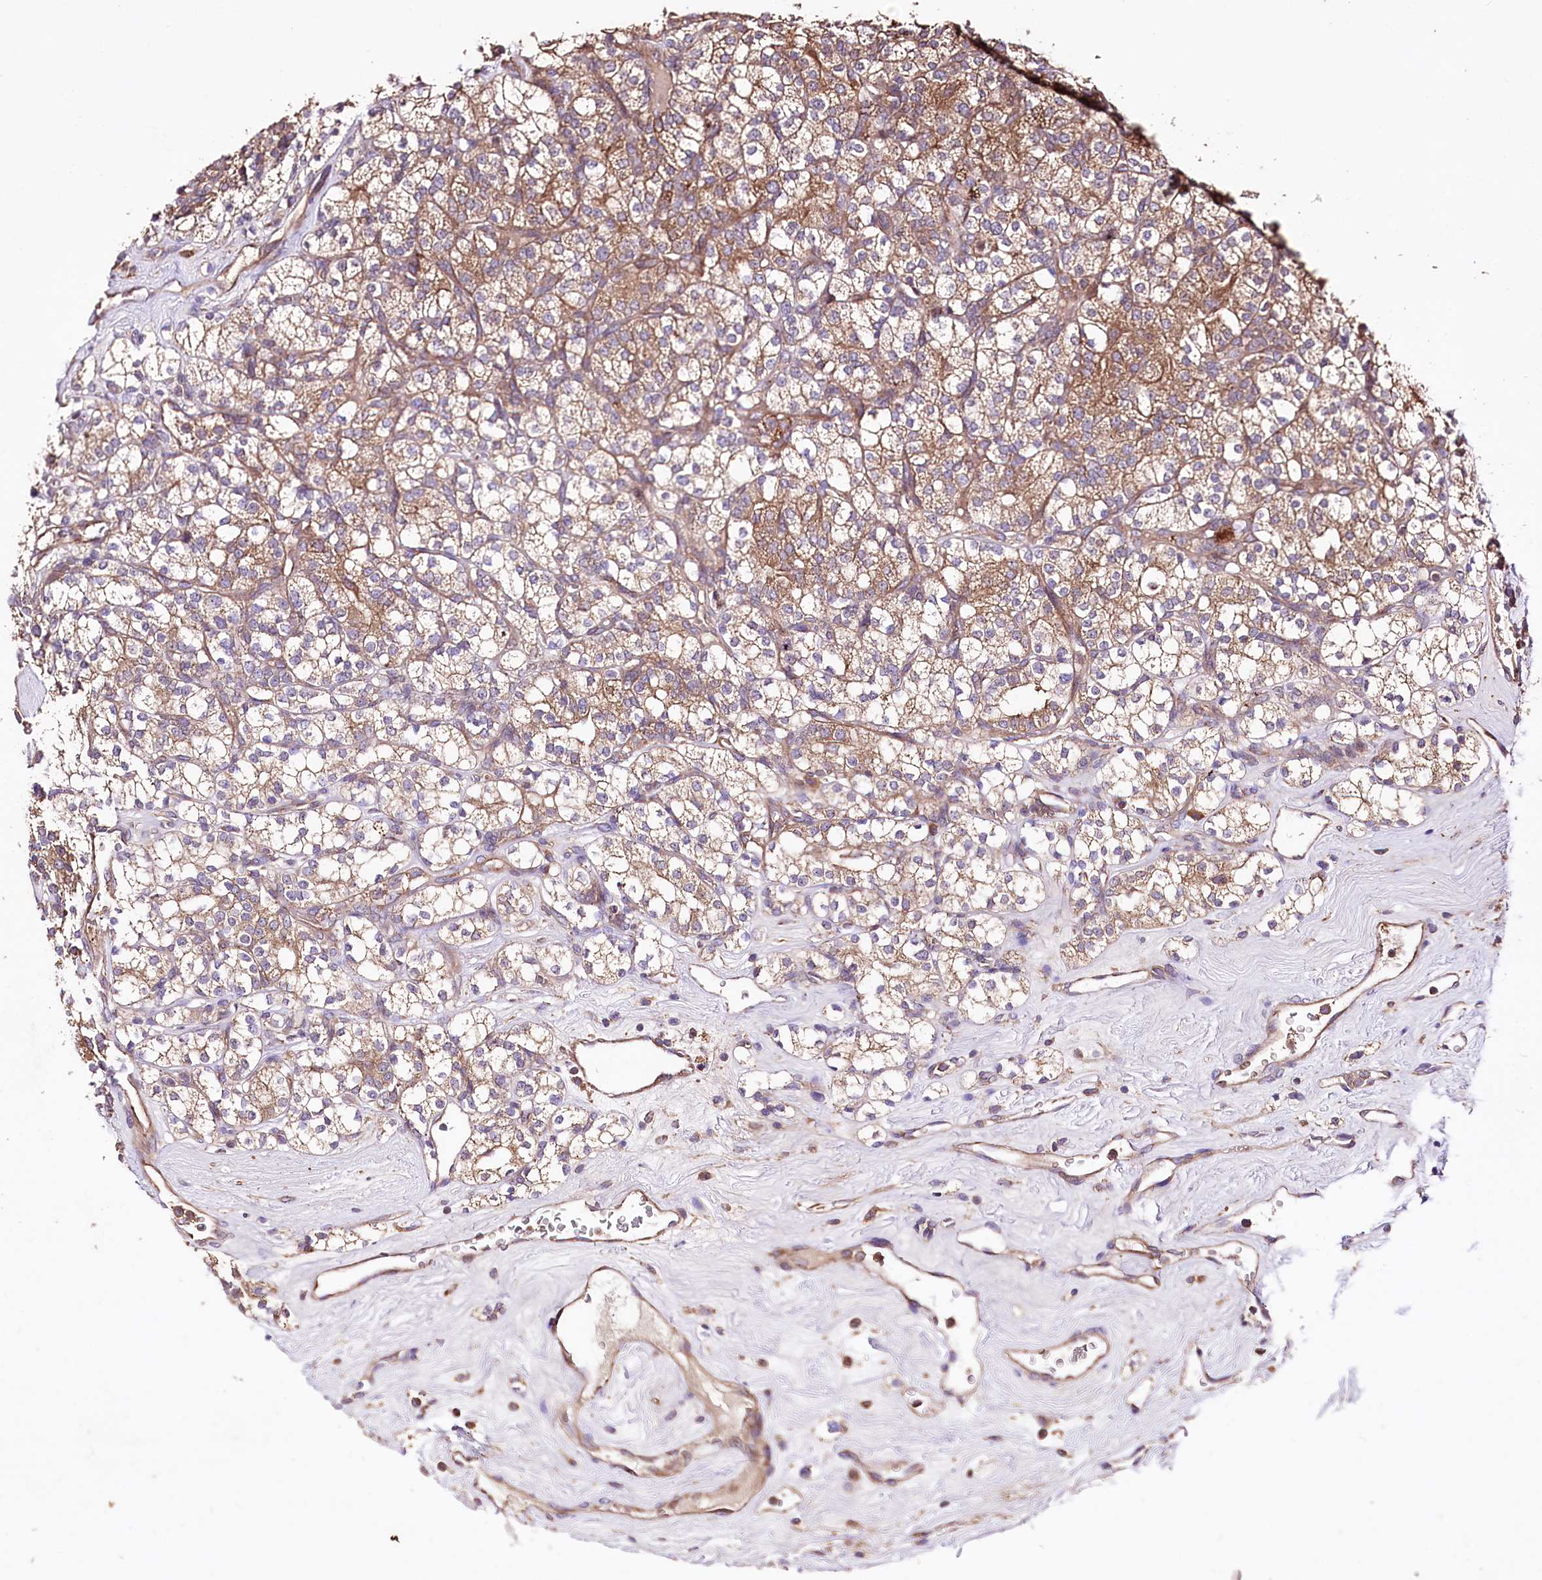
{"staining": {"intensity": "moderate", "quantity": ">75%", "location": "cytoplasmic/membranous"}, "tissue": "renal cancer", "cell_type": "Tumor cells", "image_type": "cancer", "snomed": [{"axis": "morphology", "description": "Adenocarcinoma, NOS"}, {"axis": "topography", "description": "Kidney"}], "caption": "There is medium levels of moderate cytoplasmic/membranous expression in tumor cells of adenocarcinoma (renal), as demonstrated by immunohistochemical staining (brown color).", "gene": "WWC1", "patient": {"sex": "male", "age": 77}}